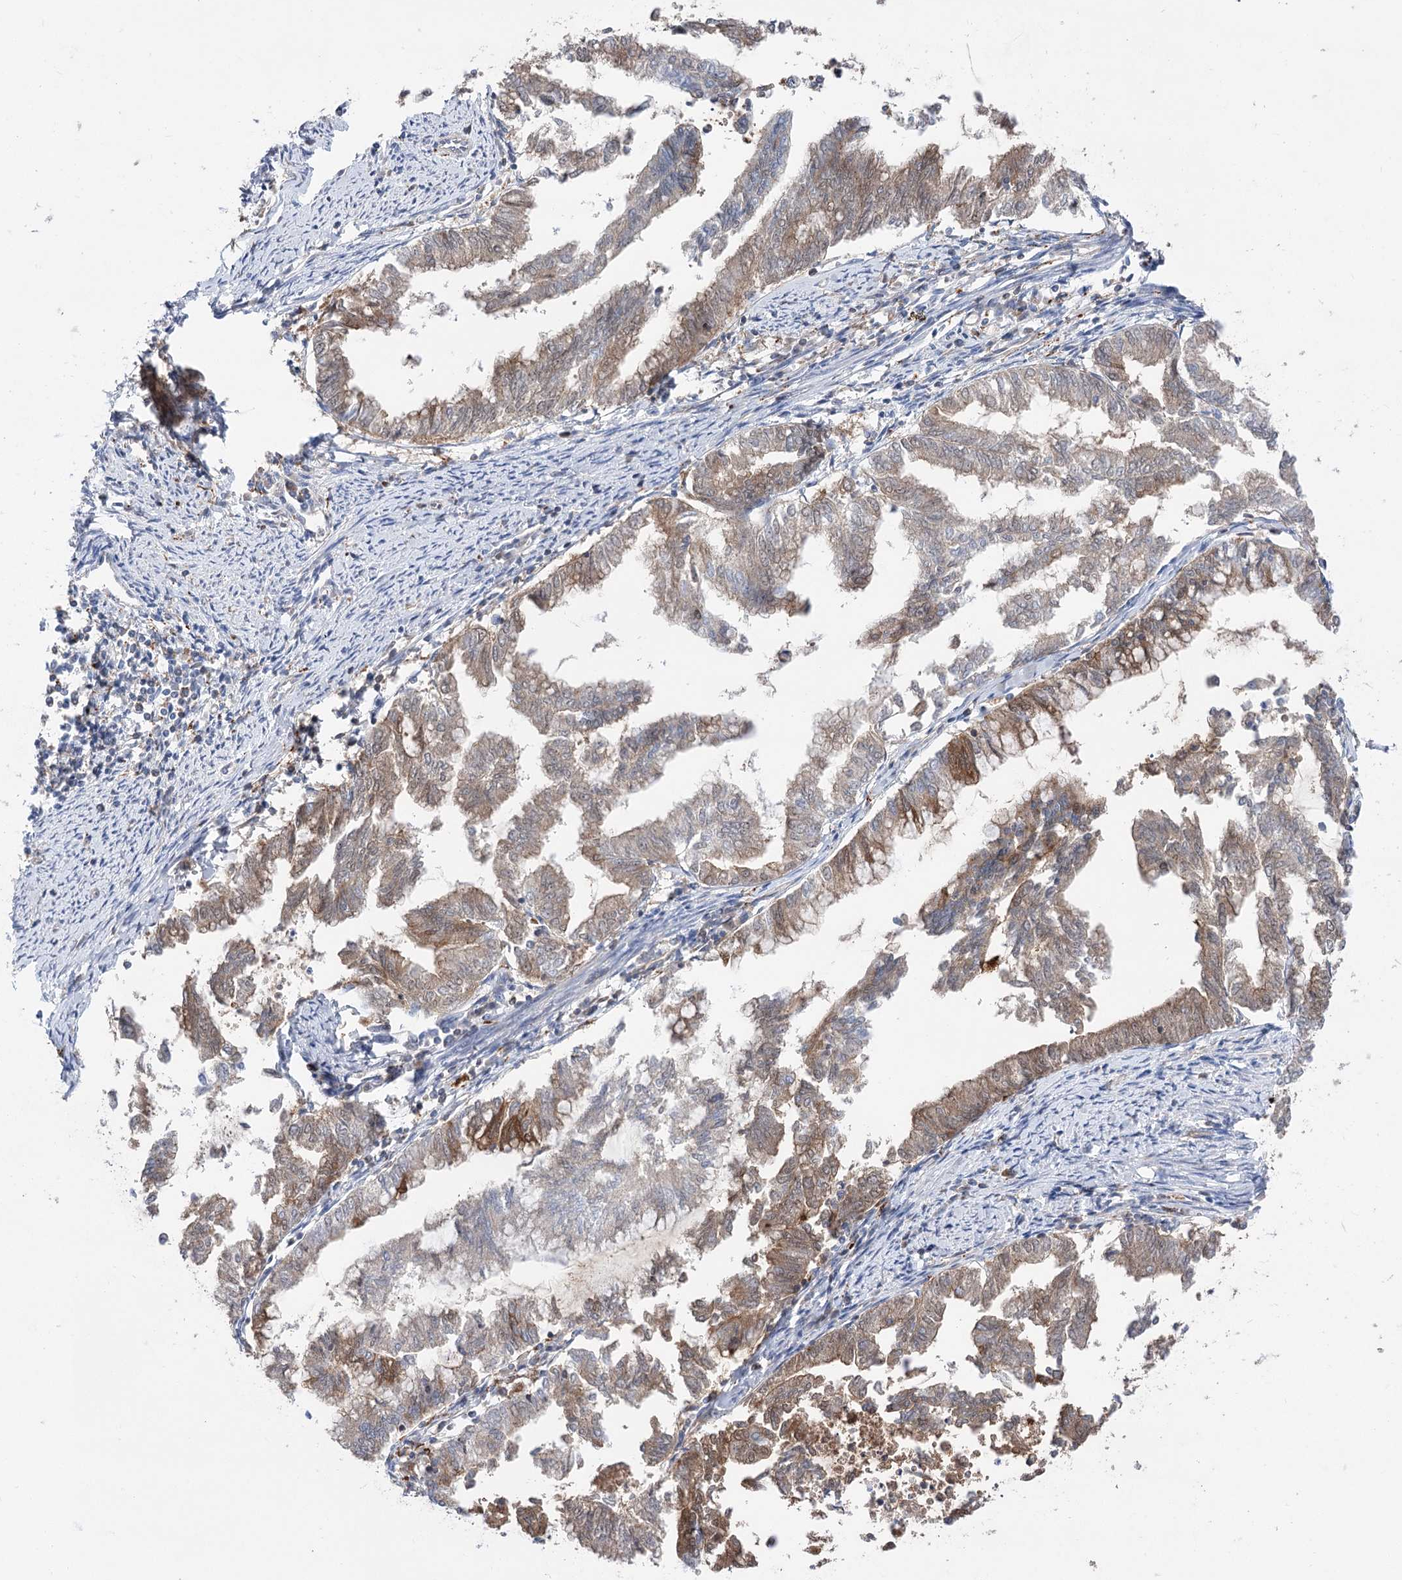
{"staining": {"intensity": "moderate", "quantity": "25%-75%", "location": "cytoplasmic/membranous"}, "tissue": "endometrial cancer", "cell_type": "Tumor cells", "image_type": "cancer", "snomed": [{"axis": "morphology", "description": "Adenocarcinoma, NOS"}, {"axis": "topography", "description": "Endometrium"}], "caption": "Moderate cytoplasmic/membranous staining is identified in about 25%-75% of tumor cells in endometrial adenocarcinoma. The staining was performed using DAB (3,3'-diaminobenzidine), with brown indicating positive protein expression. Nuclei are stained blue with hematoxylin.", "gene": "VPS37B", "patient": {"sex": "female", "age": 79}}